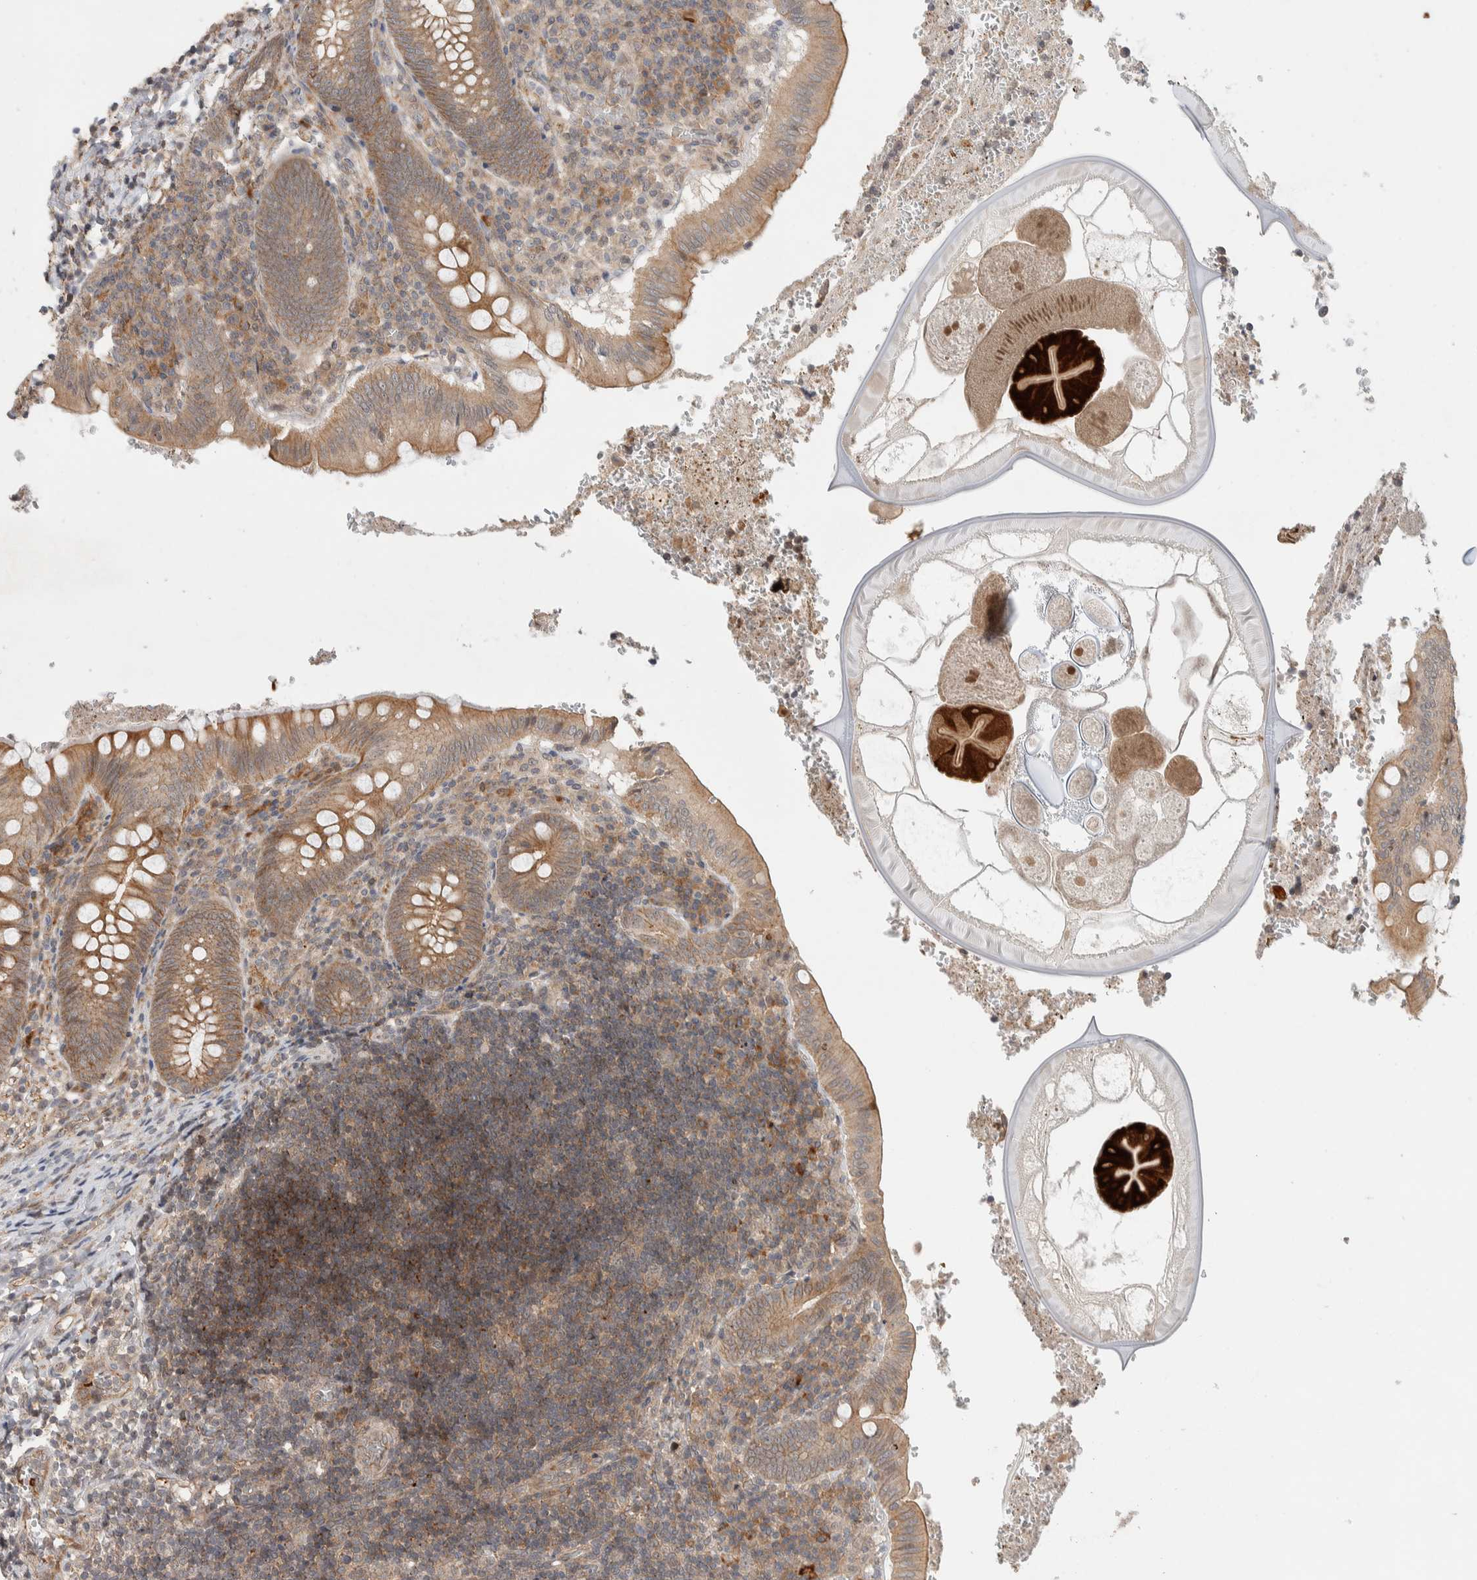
{"staining": {"intensity": "moderate", "quantity": ">75%", "location": "cytoplasmic/membranous"}, "tissue": "appendix", "cell_type": "Glandular cells", "image_type": "normal", "snomed": [{"axis": "morphology", "description": "Normal tissue, NOS"}, {"axis": "topography", "description": "Appendix"}], "caption": "Moderate cytoplasmic/membranous protein staining is identified in about >75% of glandular cells in appendix. (IHC, brightfield microscopy, high magnification).", "gene": "DEPTOR", "patient": {"sex": "male", "age": 8}}